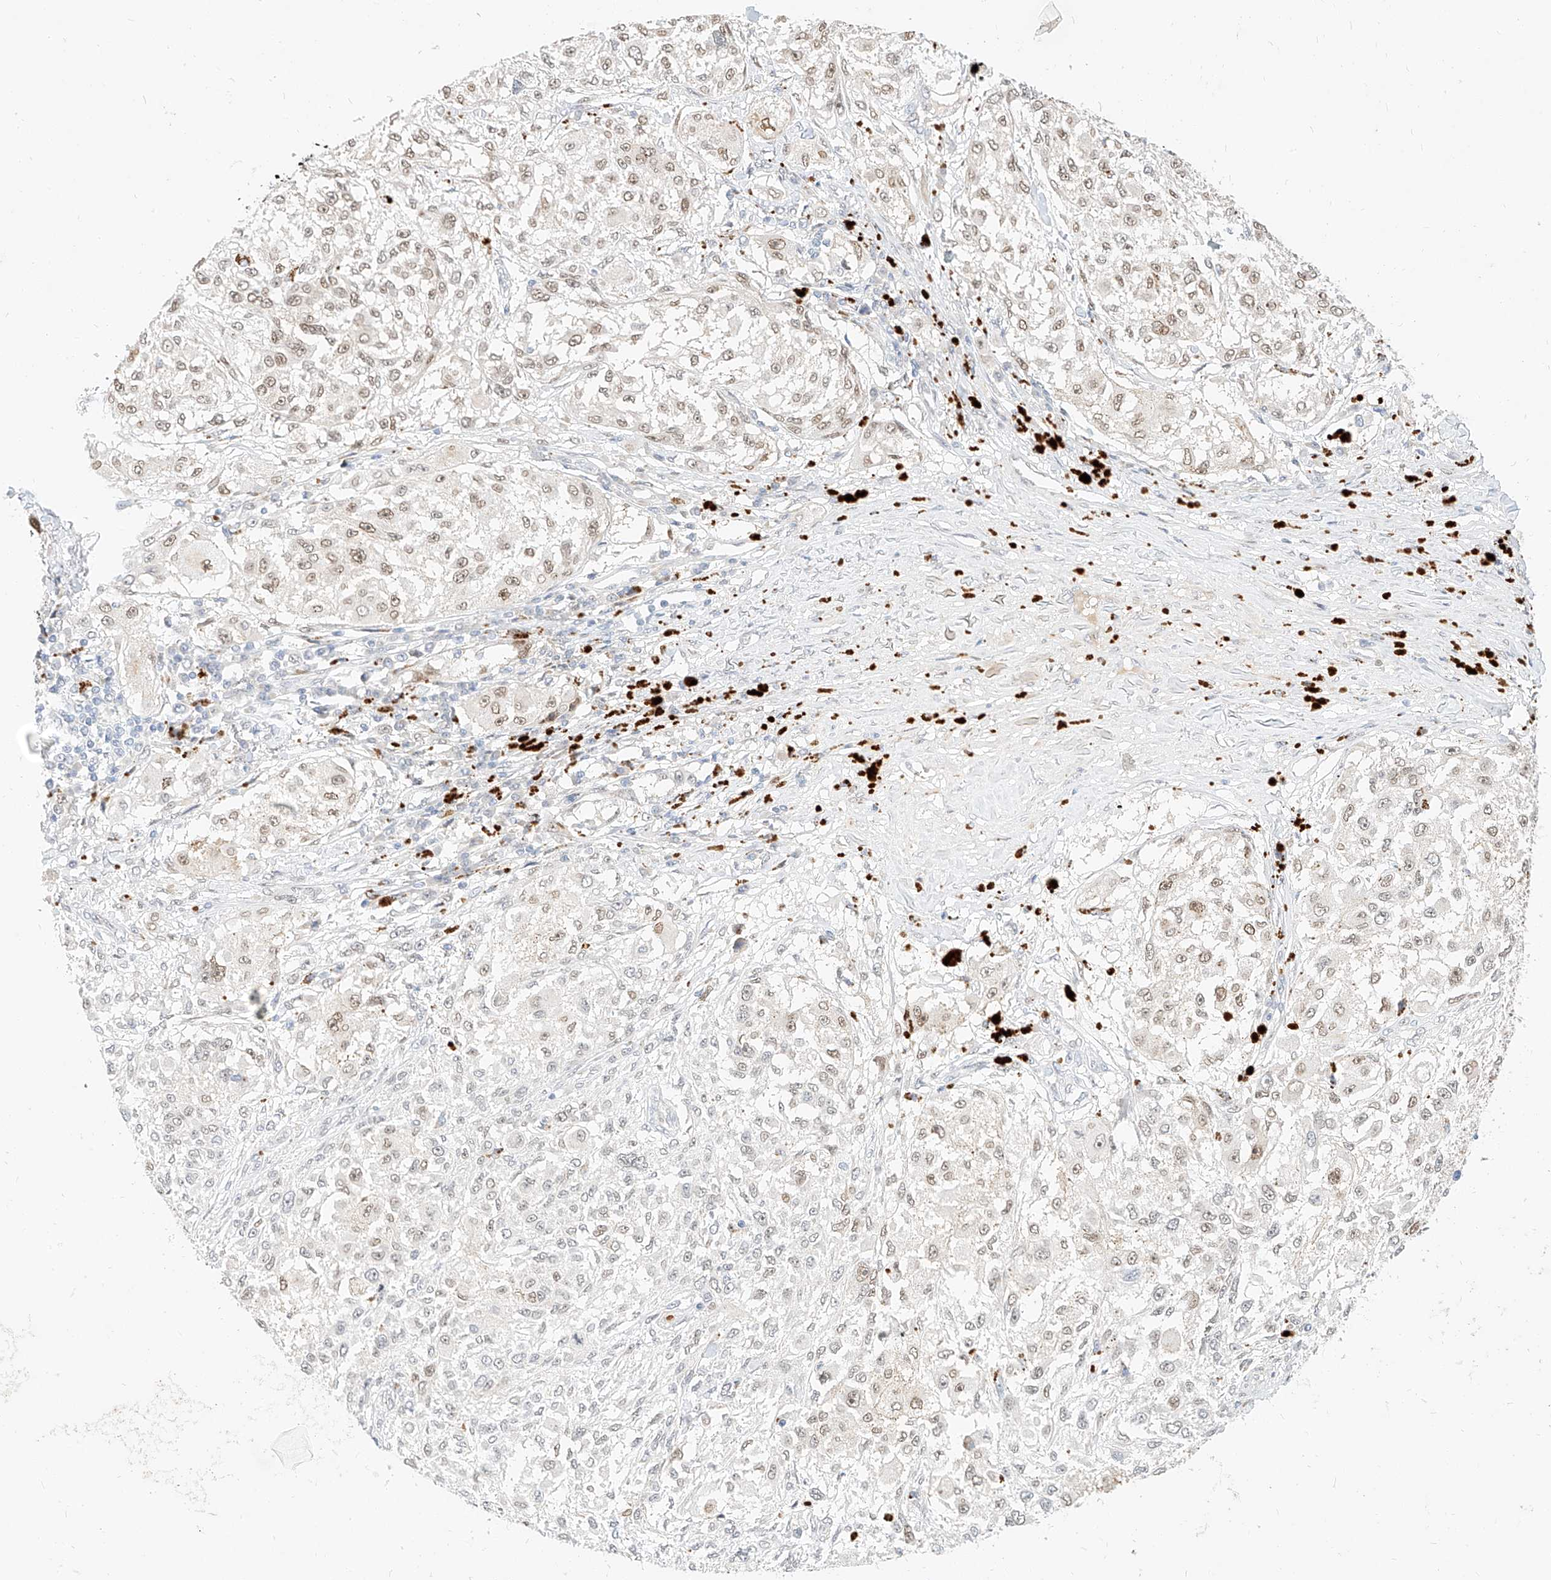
{"staining": {"intensity": "weak", "quantity": ">75%", "location": "nuclear"}, "tissue": "melanoma", "cell_type": "Tumor cells", "image_type": "cancer", "snomed": [{"axis": "morphology", "description": "Necrosis, NOS"}, {"axis": "morphology", "description": "Malignant melanoma, NOS"}, {"axis": "topography", "description": "Skin"}], "caption": "A histopathology image showing weak nuclear expression in approximately >75% of tumor cells in malignant melanoma, as visualized by brown immunohistochemical staining.", "gene": "CBX8", "patient": {"sex": "female", "age": 87}}